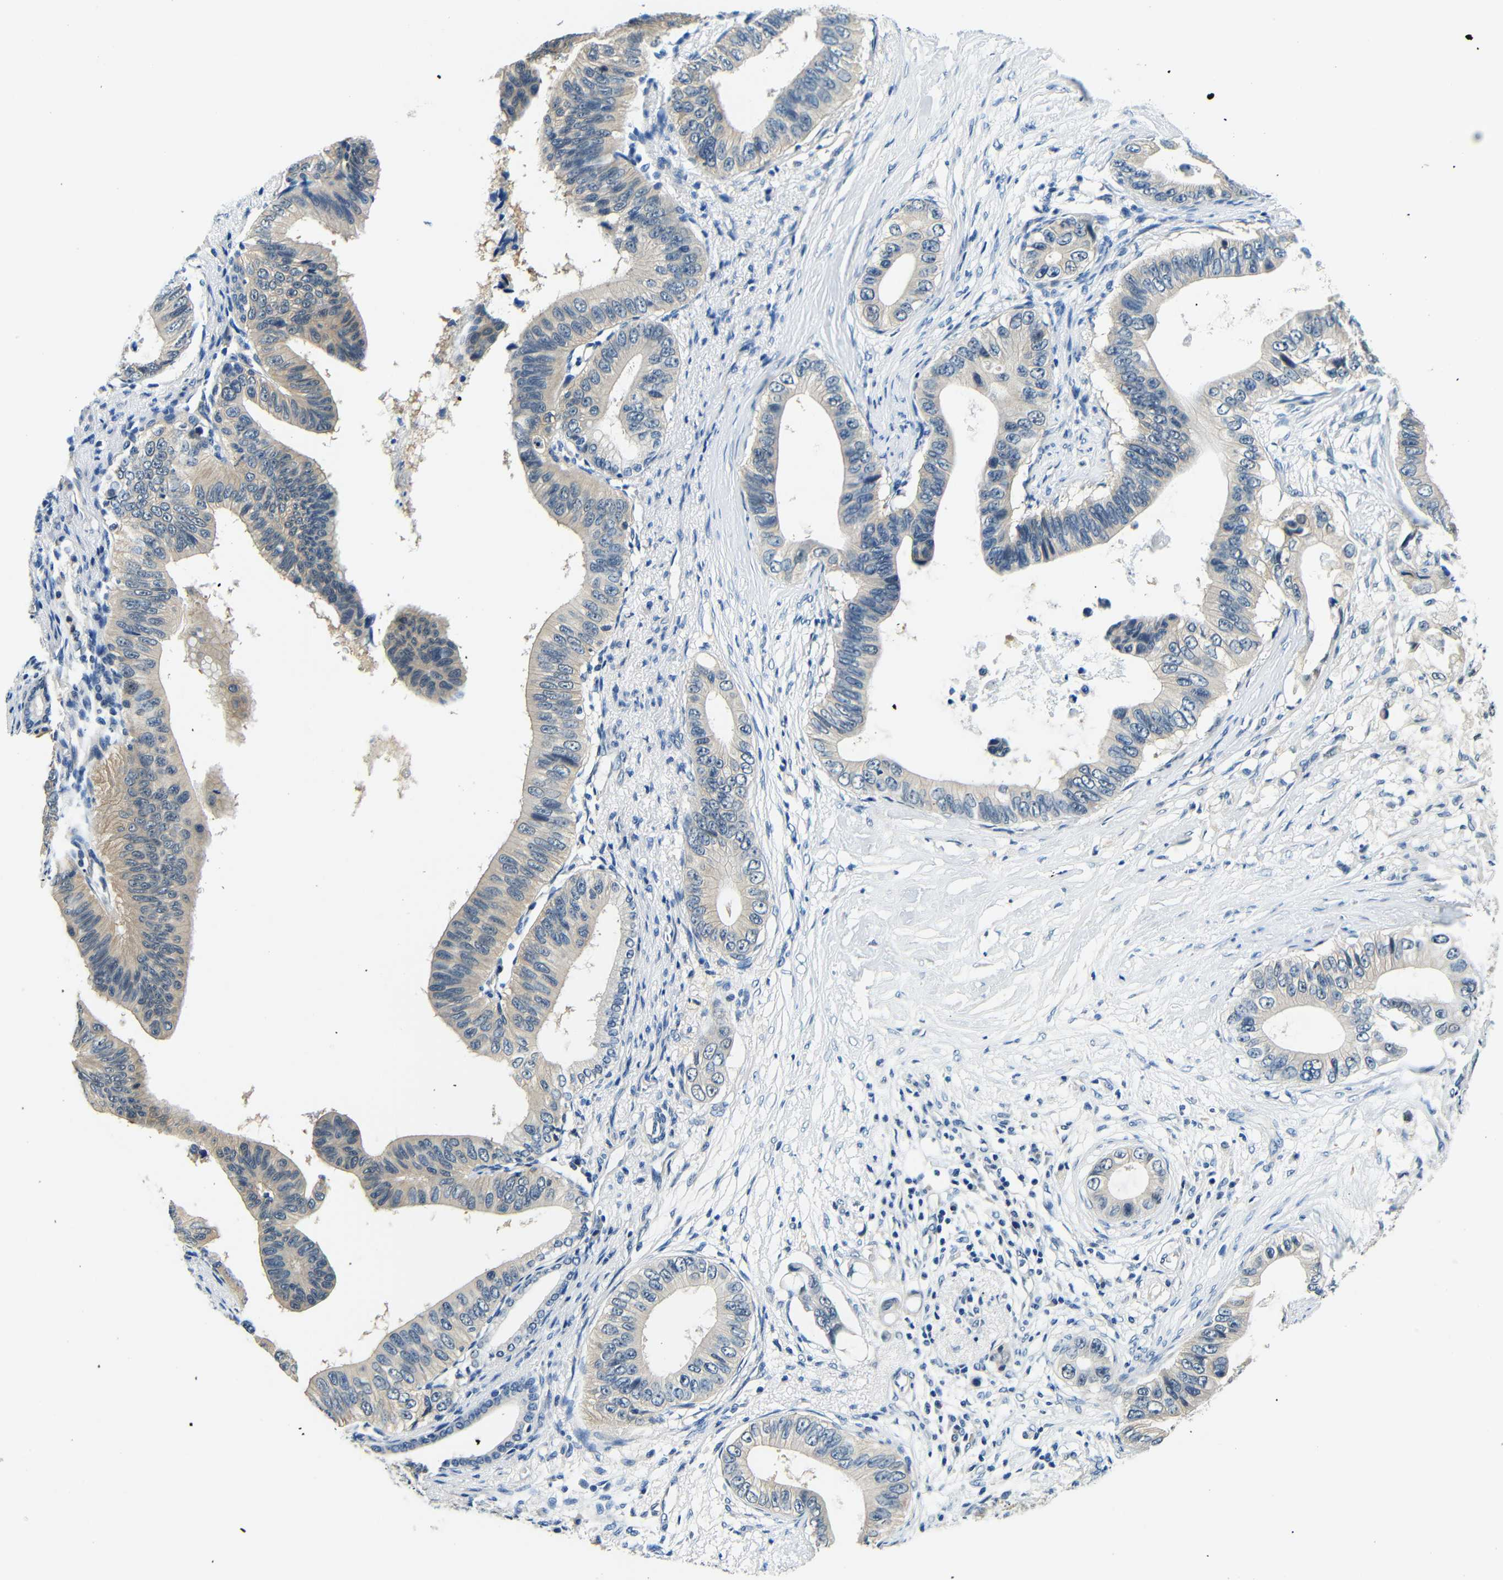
{"staining": {"intensity": "weak", "quantity": "25%-75%", "location": "cytoplasmic/membranous"}, "tissue": "pancreatic cancer", "cell_type": "Tumor cells", "image_type": "cancer", "snomed": [{"axis": "morphology", "description": "Adenocarcinoma, NOS"}, {"axis": "topography", "description": "Pancreas"}], "caption": "Protein staining shows weak cytoplasmic/membranous expression in about 25%-75% of tumor cells in adenocarcinoma (pancreatic).", "gene": "ADAP1", "patient": {"sex": "male", "age": 77}}